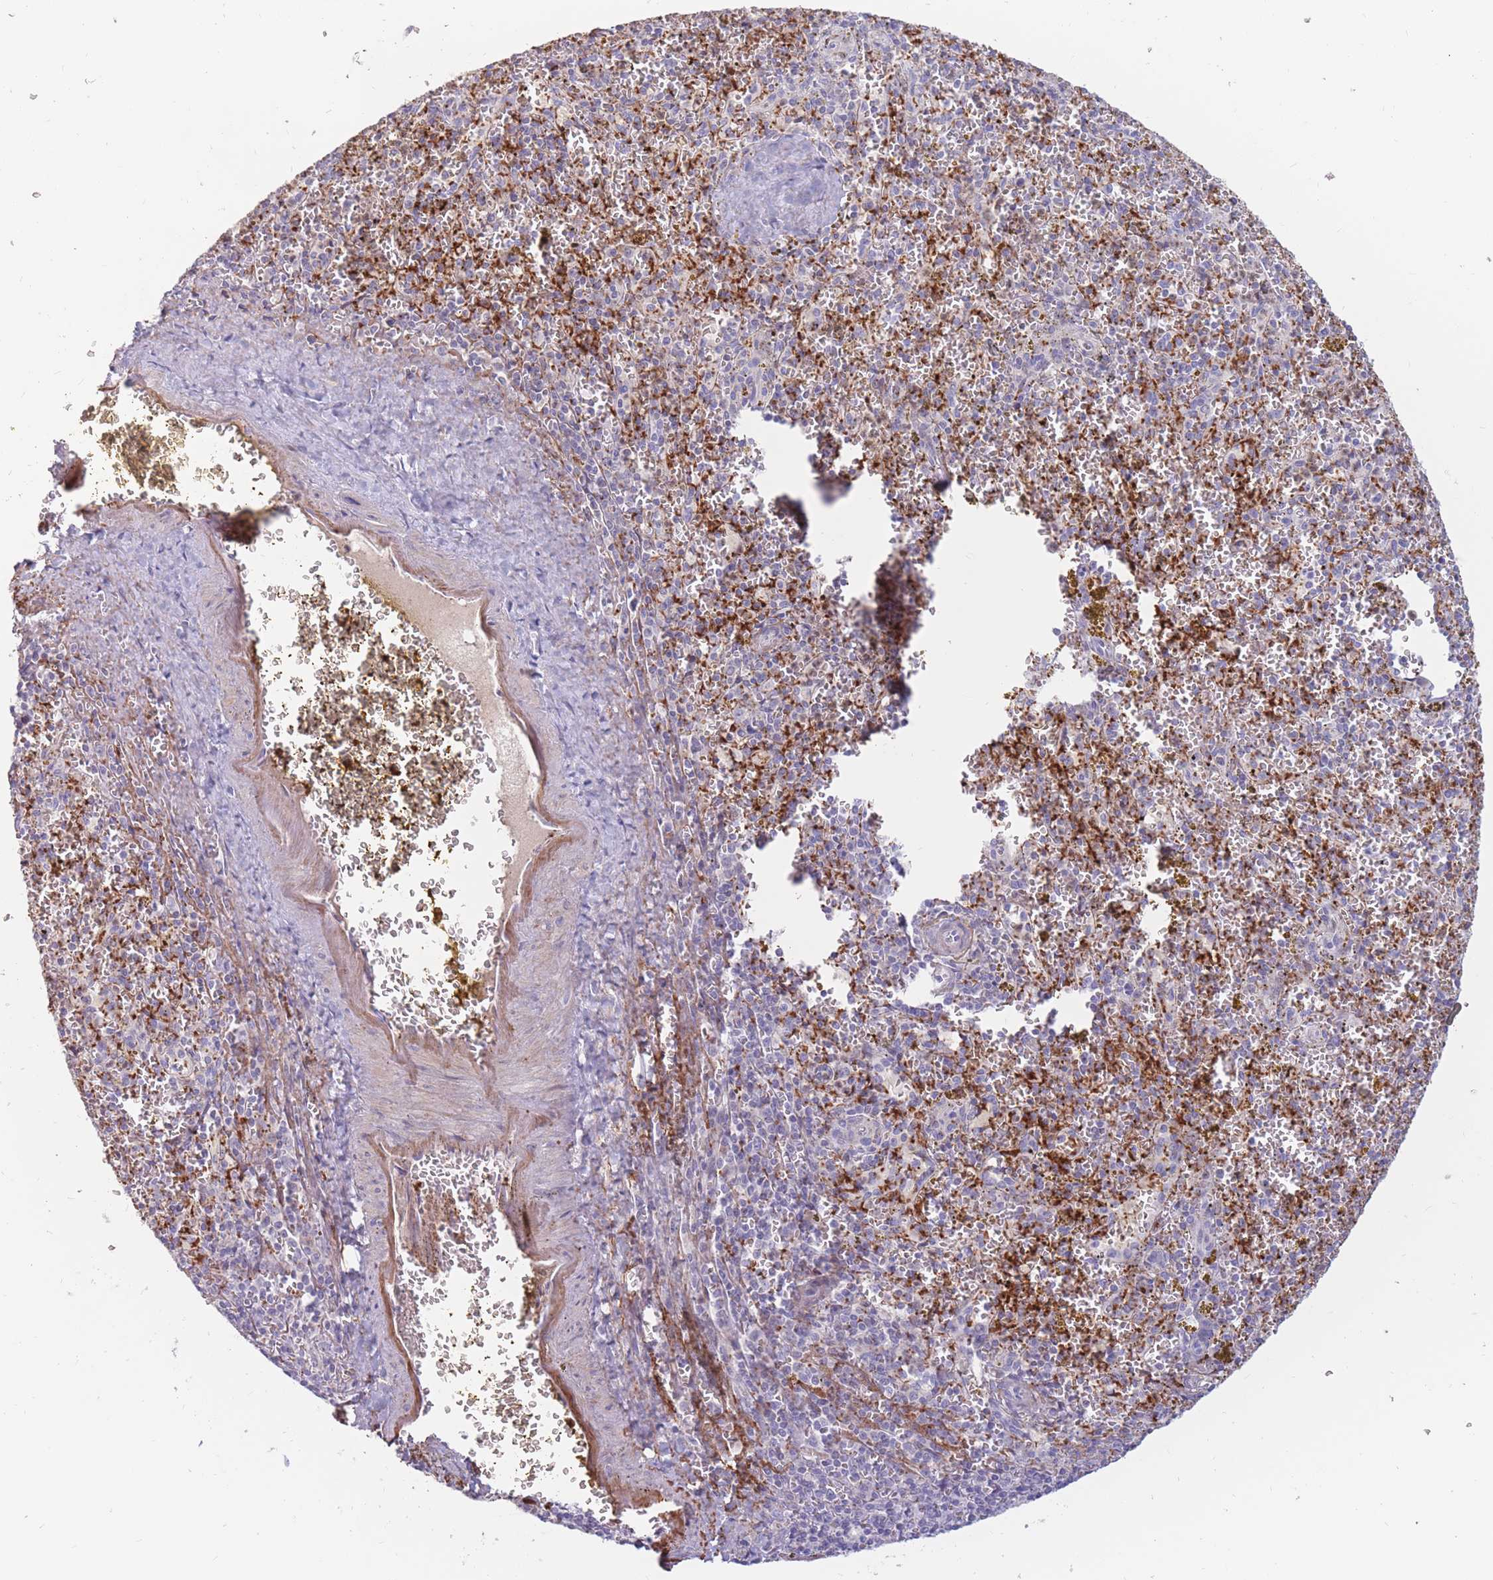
{"staining": {"intensity": "negative", "quantity": "none", "location": "none"}, "tissue": "spleen", "cell_type": "Cells in red pulp", "image_type": "normal", "snomed": [{"axis": "morphology", "description": "Normal tissue, NOS"}, {"axis": "topography", "description": "Spleen"}], "caption": "A photomicrograph of spleen stained for a protein reveals no brown staining in cells in red pulp. The staining is performed using DAB (3,3'-diaminobenzidine) brown chromogen with nuclei counter-stained in using hematoxylin.", "gene": "PTGDR", "patient": {"sex": "male", "age": 57}}